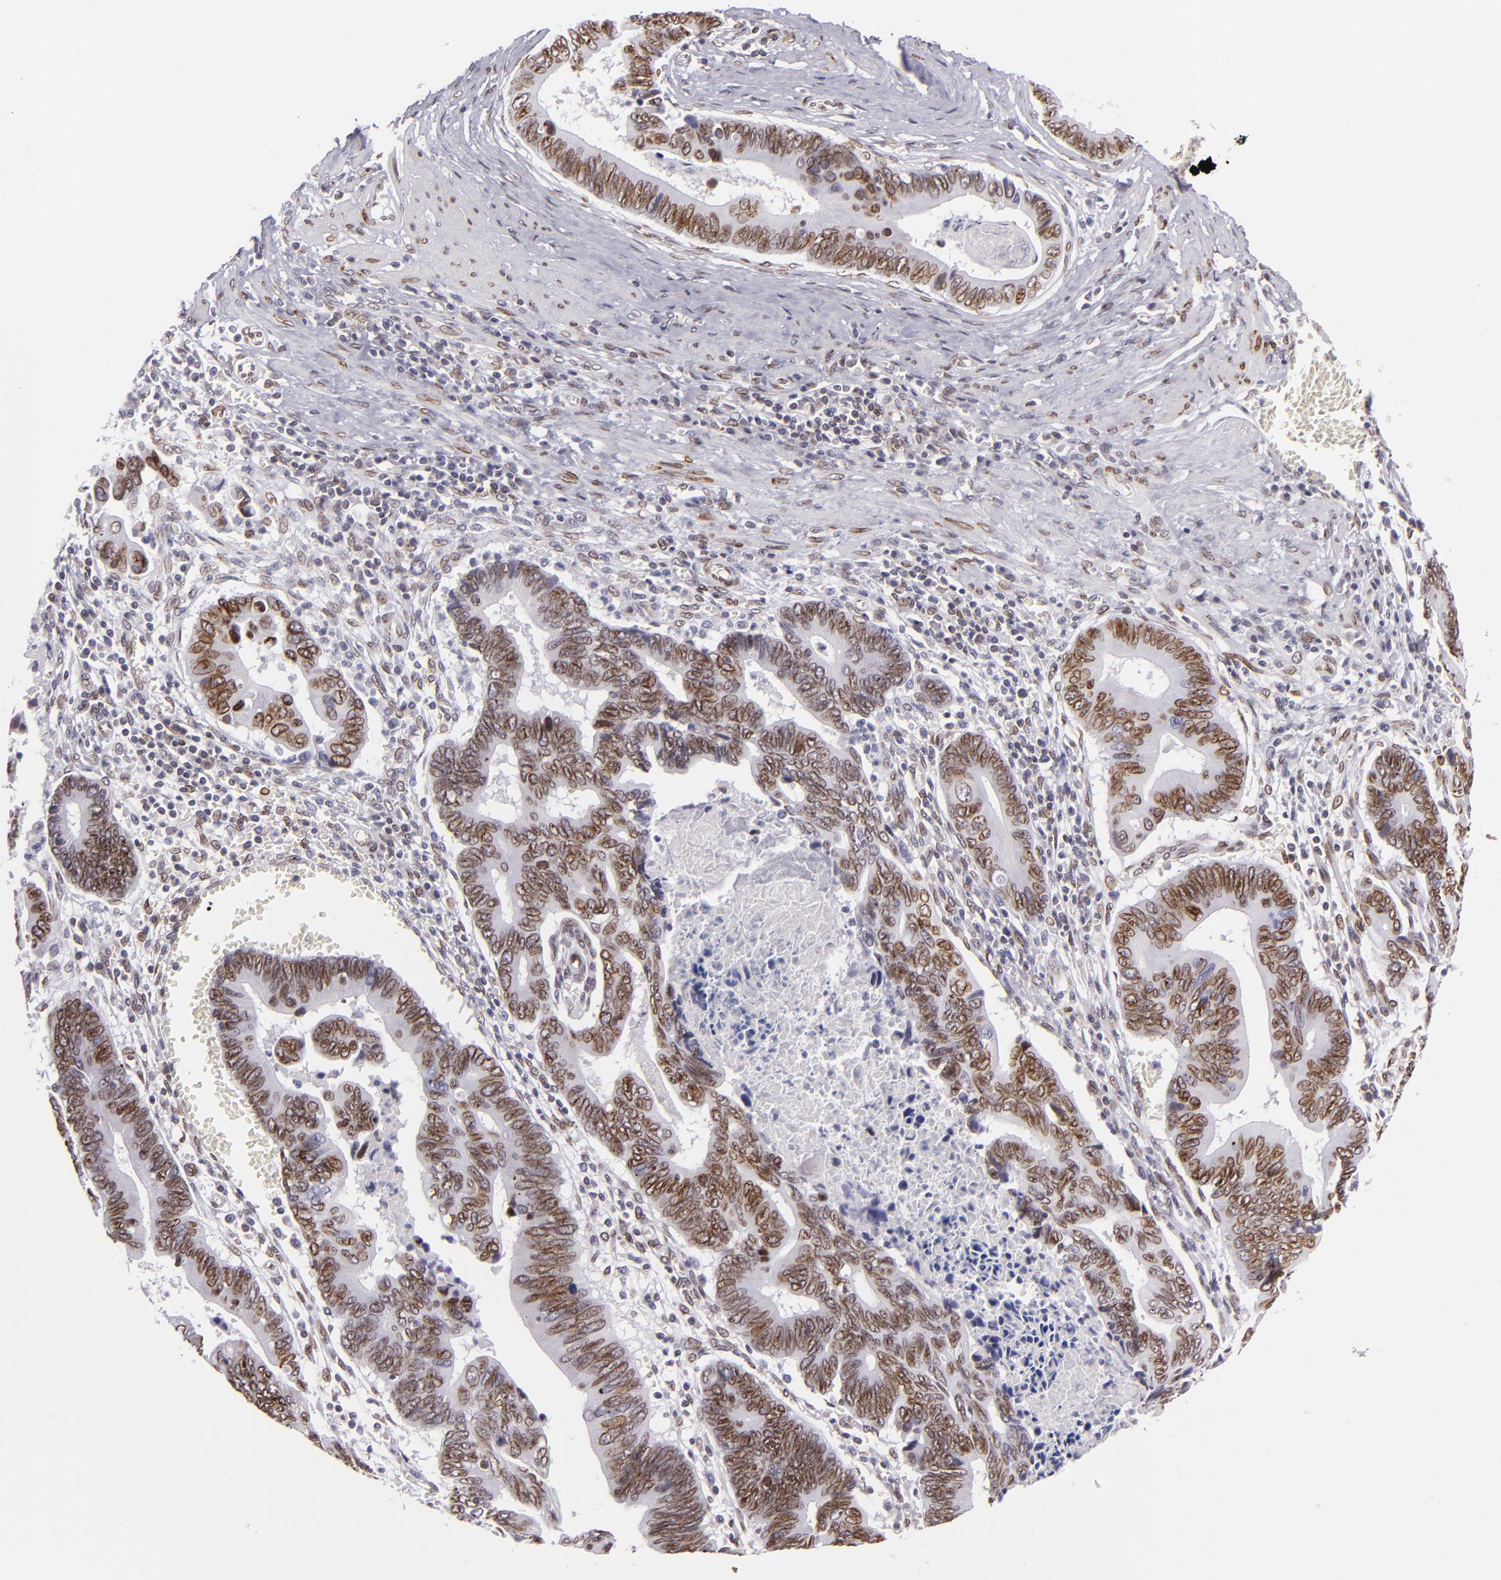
{"staining": {"intensity": "moderate", "quantity": ">75%", "location": "nuclear"}, "tissue": "pancreatic cancer", "cell_type": "Tumor cells", "image_type": "cancer", "snomed": [{"axis": "morphology", "description": "Adenocarcinoma, NOS"}, {"axis": "topography", "description": "Pancreas"}], "caption": "Pancreatic cancer (adenocarcinoma) stained for a protein demonstrates moderate nuclear positivity in tumor cells. (DAB (3,3'-diaminobenzidine) = brown stain, brightfield microscopy at high magnification).", "gene": "EMD", "patient": {"sex": "female", "age": 70}}